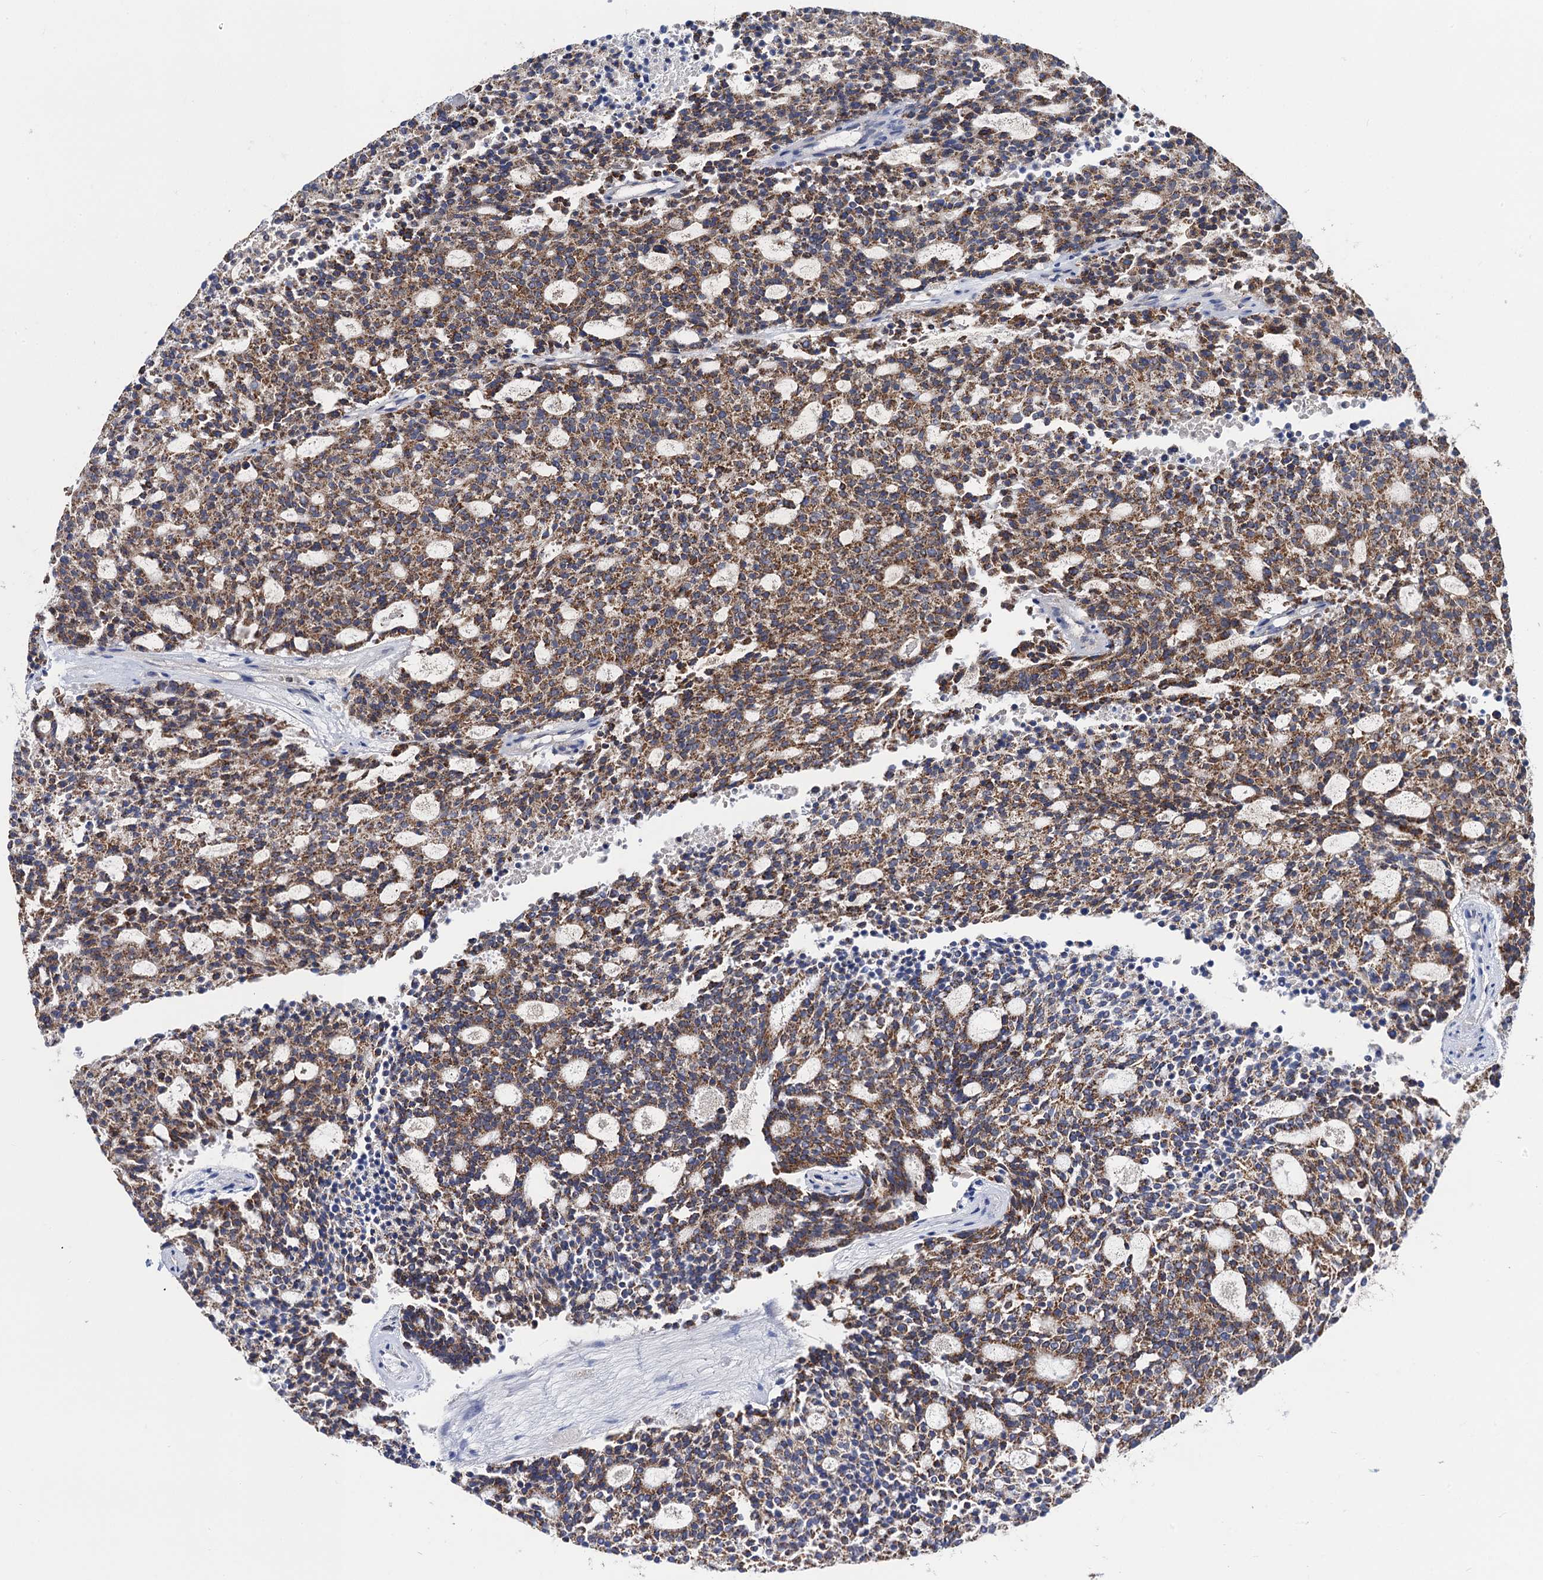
{"staining": {"intensity": "moderate", "quantity": ">75%", "location": "cytoplasmic/membranous"}, "tissue": "carcinoid", "cell_type": "Tumor cells", "image_type": "cancer", "snomed": [{"axis": "morphology", "description": "Carcinoid, malignant, NOS"}, {"axis": "topography", "description": "Pancreas"}], "caption": "Immunohistochemical staining of malignant carcinoid displays moderate cytoplasmic/membranous protein staining in about >75% of tumor cells.", "gene": "ACADSB", "patient": {"sex": "female", "age": 54}}